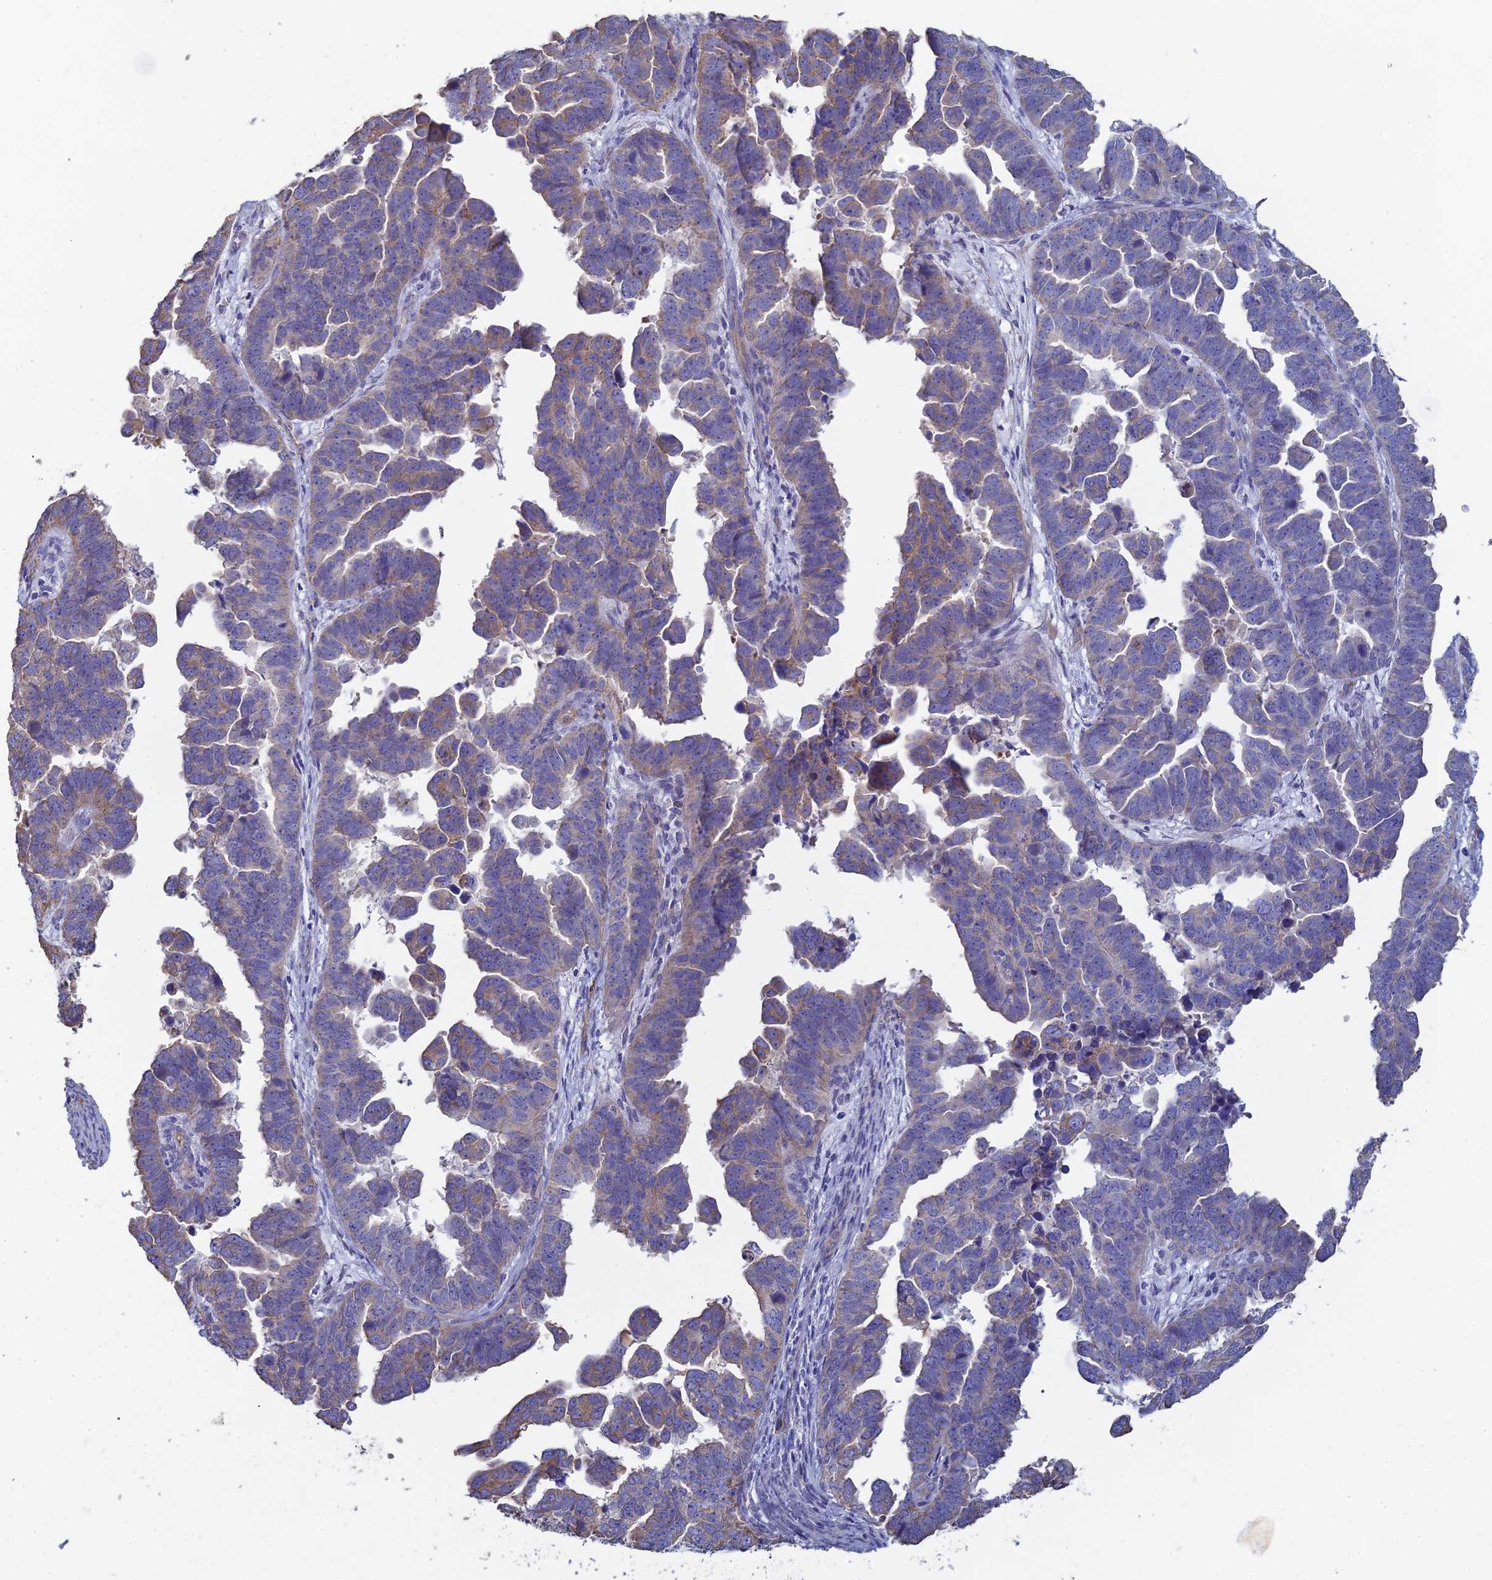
{"staining": {"intensity": "weak", "quantity": "<25%", "location": "cytoplasmic/membranous"}, "tissue": "endometrial cancer", "cell_type": "Tumor cells", "image_type": "cancer", "snomed": [{"axis": "morphology", "description": "Adenocarcinoma, NOS"}, {"axis": "topography", "description": "Endometrium"}], "caption": "Adenocarcinoma (endometrial) stained for a protein using immunohistochemistry (IHC) displays no positivity tumor cells.", "gene": "PCDHA5", "patient": {"sex": "female", "age": 75}}